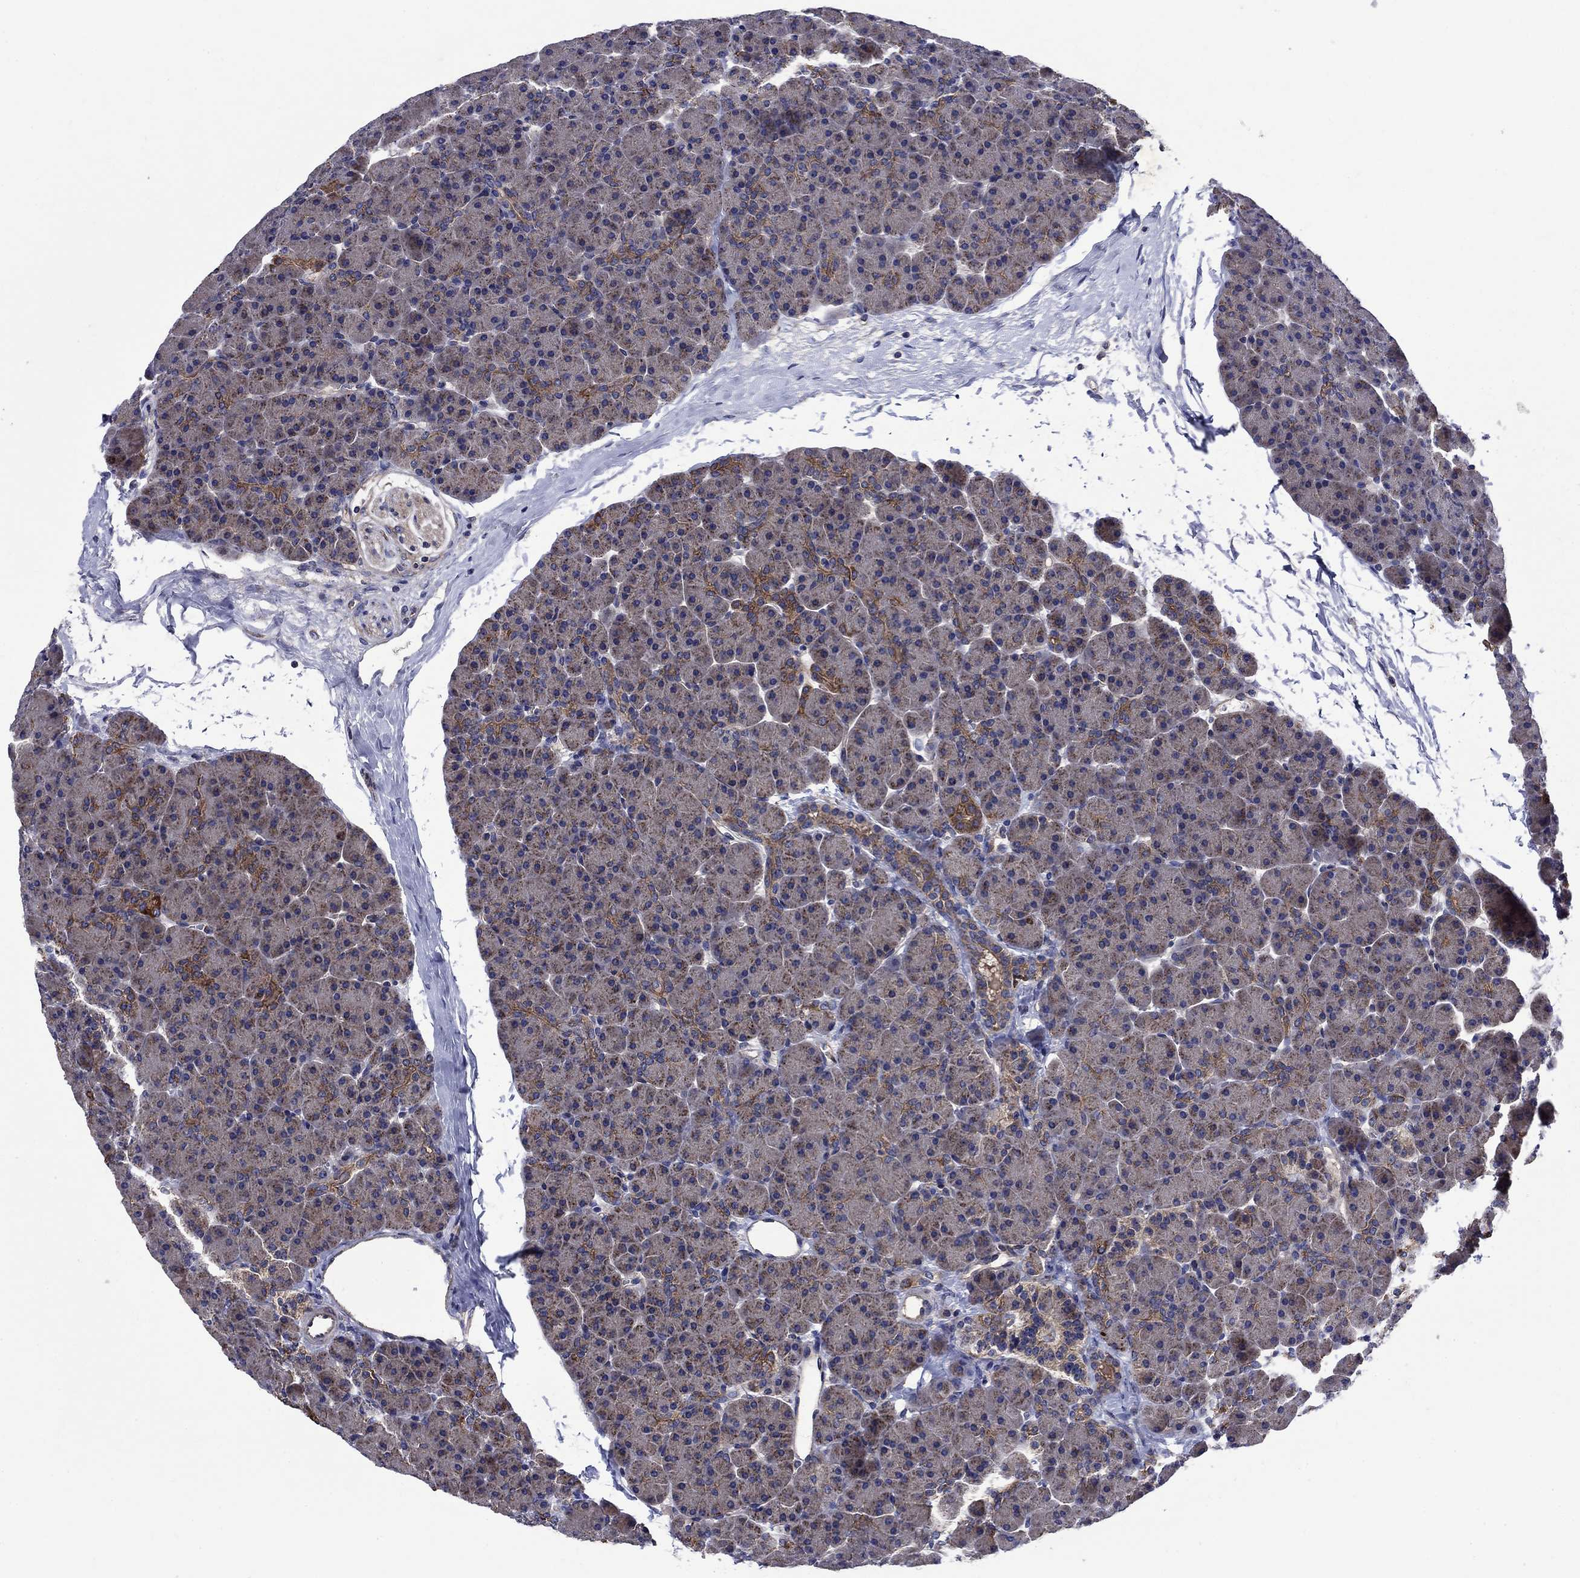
{"staining": {"intensity": "moderate", "quantity": "<25%", "location": "cytoplasmic/membranous"}, "tissue": "pancreas", "cell_type": "Exocrine glandular cells", "image_type": "normal", "snomed": [{"axis": "morphology", "description": "Normal tissue, NOS"}, {"axis": "topography", "description": "Pancreas"}], "caption": "Normal pancreas was stained to show a protein in brown. There is low levels of moderate cytoplasmic/membranous positivity in about <25% of exocrine glandular cells. (Stains: DAB in brown, nuclei in blue, Microscopy: brightfield microscopy at high magnification).", "gene": "KIF22", "patient": {"sex": "female", "age": 44}}